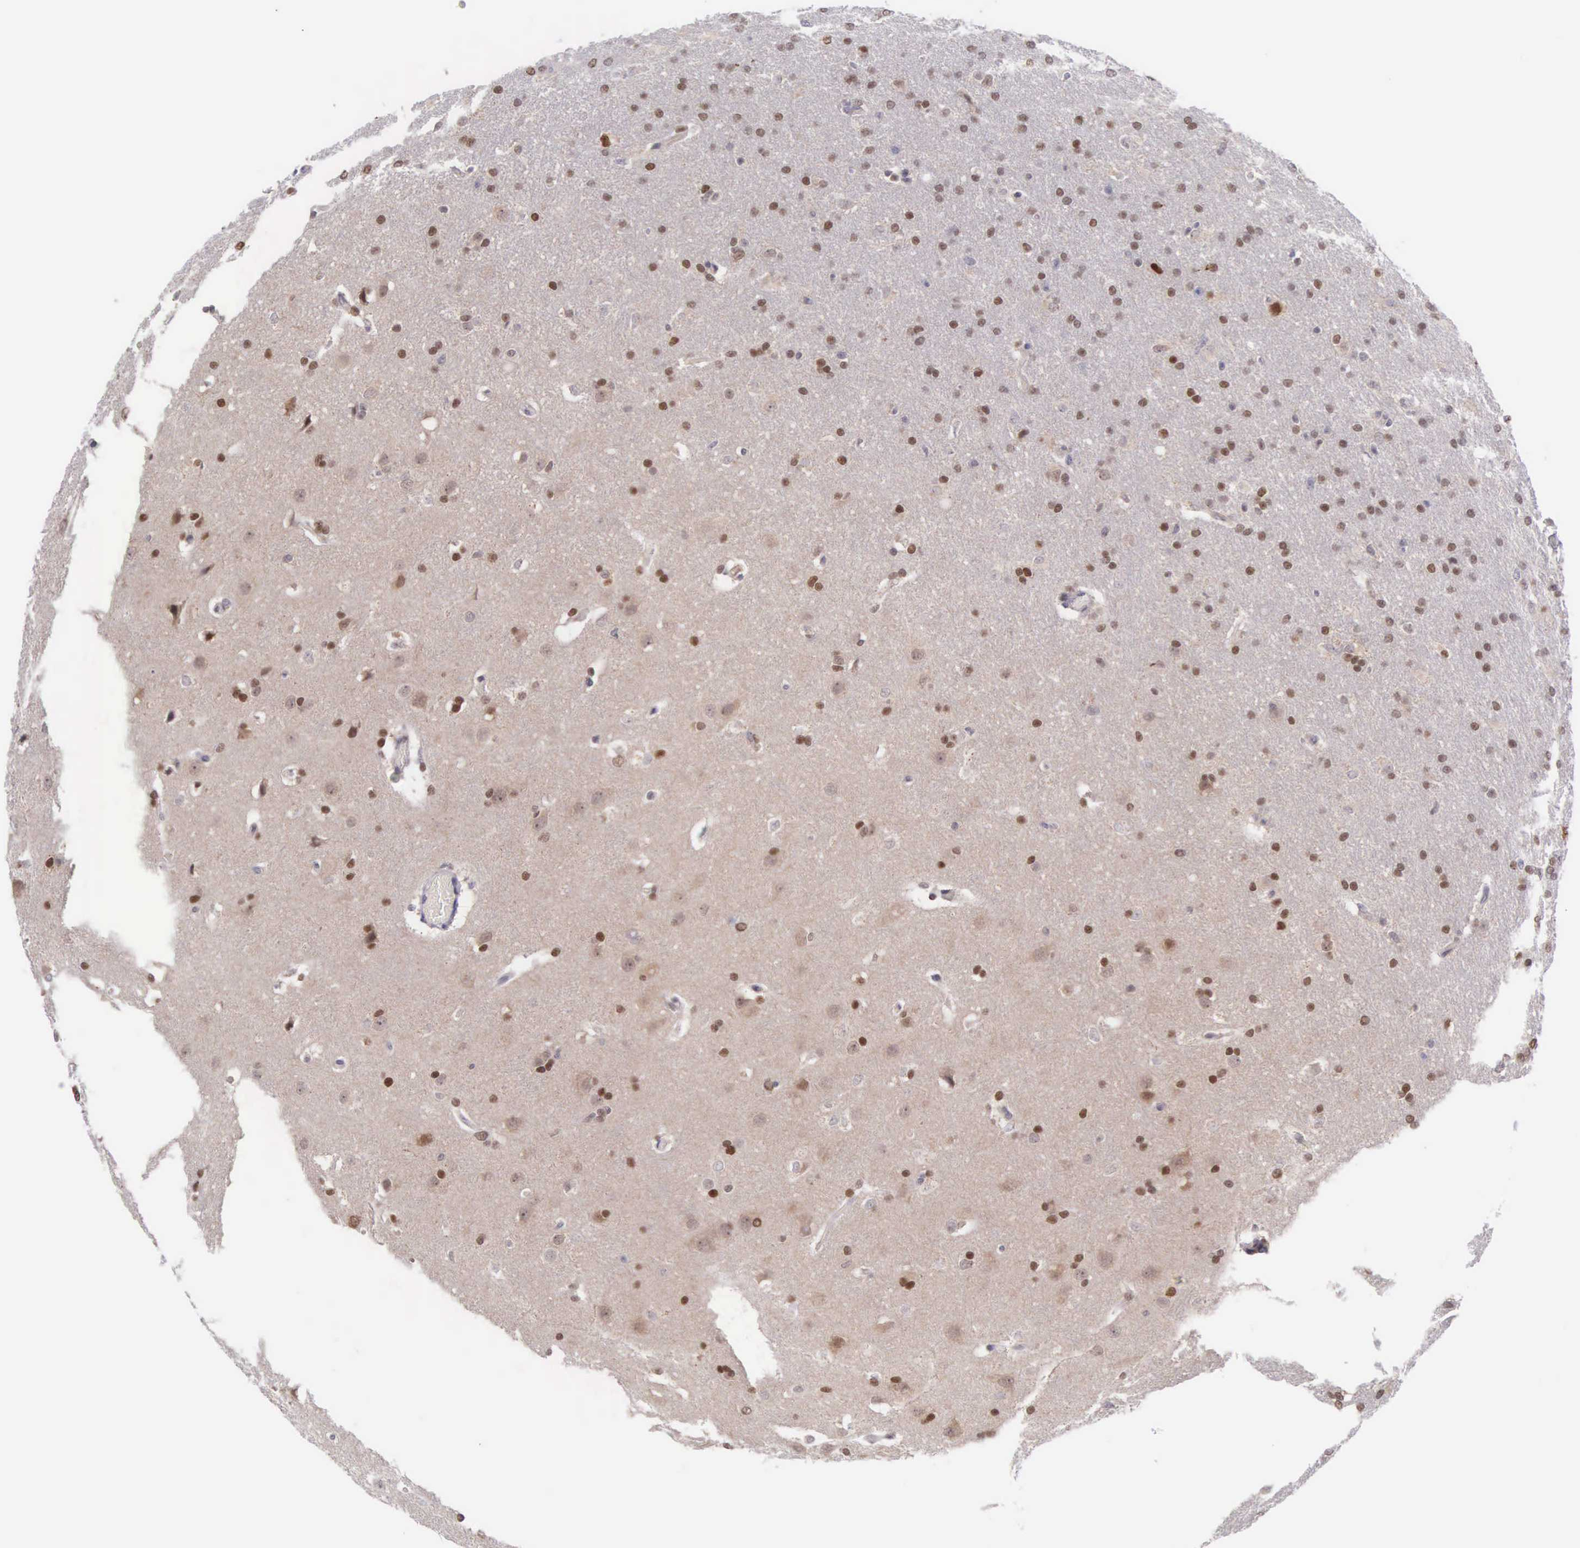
{"staining": {"intensity": "weak", "quantity": "25%-75%", "location": "nuclear"}, "tissue": "glioma", "cell_type": "Tumor cells", "image_type": "cancer", "snomed": [{"axis": "morphology", "description": "Glioma, malignant, High grade"}, {"axis": "topography", "description": "Brain"}], "caption": "A high-resolution photomicrograph shows IHC staining of malignant high-grade glioma, which reveals weak nuclear staining in about 25%-75% of tumor cells.", "gene": "GRK3", "patient": {"sex": "male", "age": 68}}